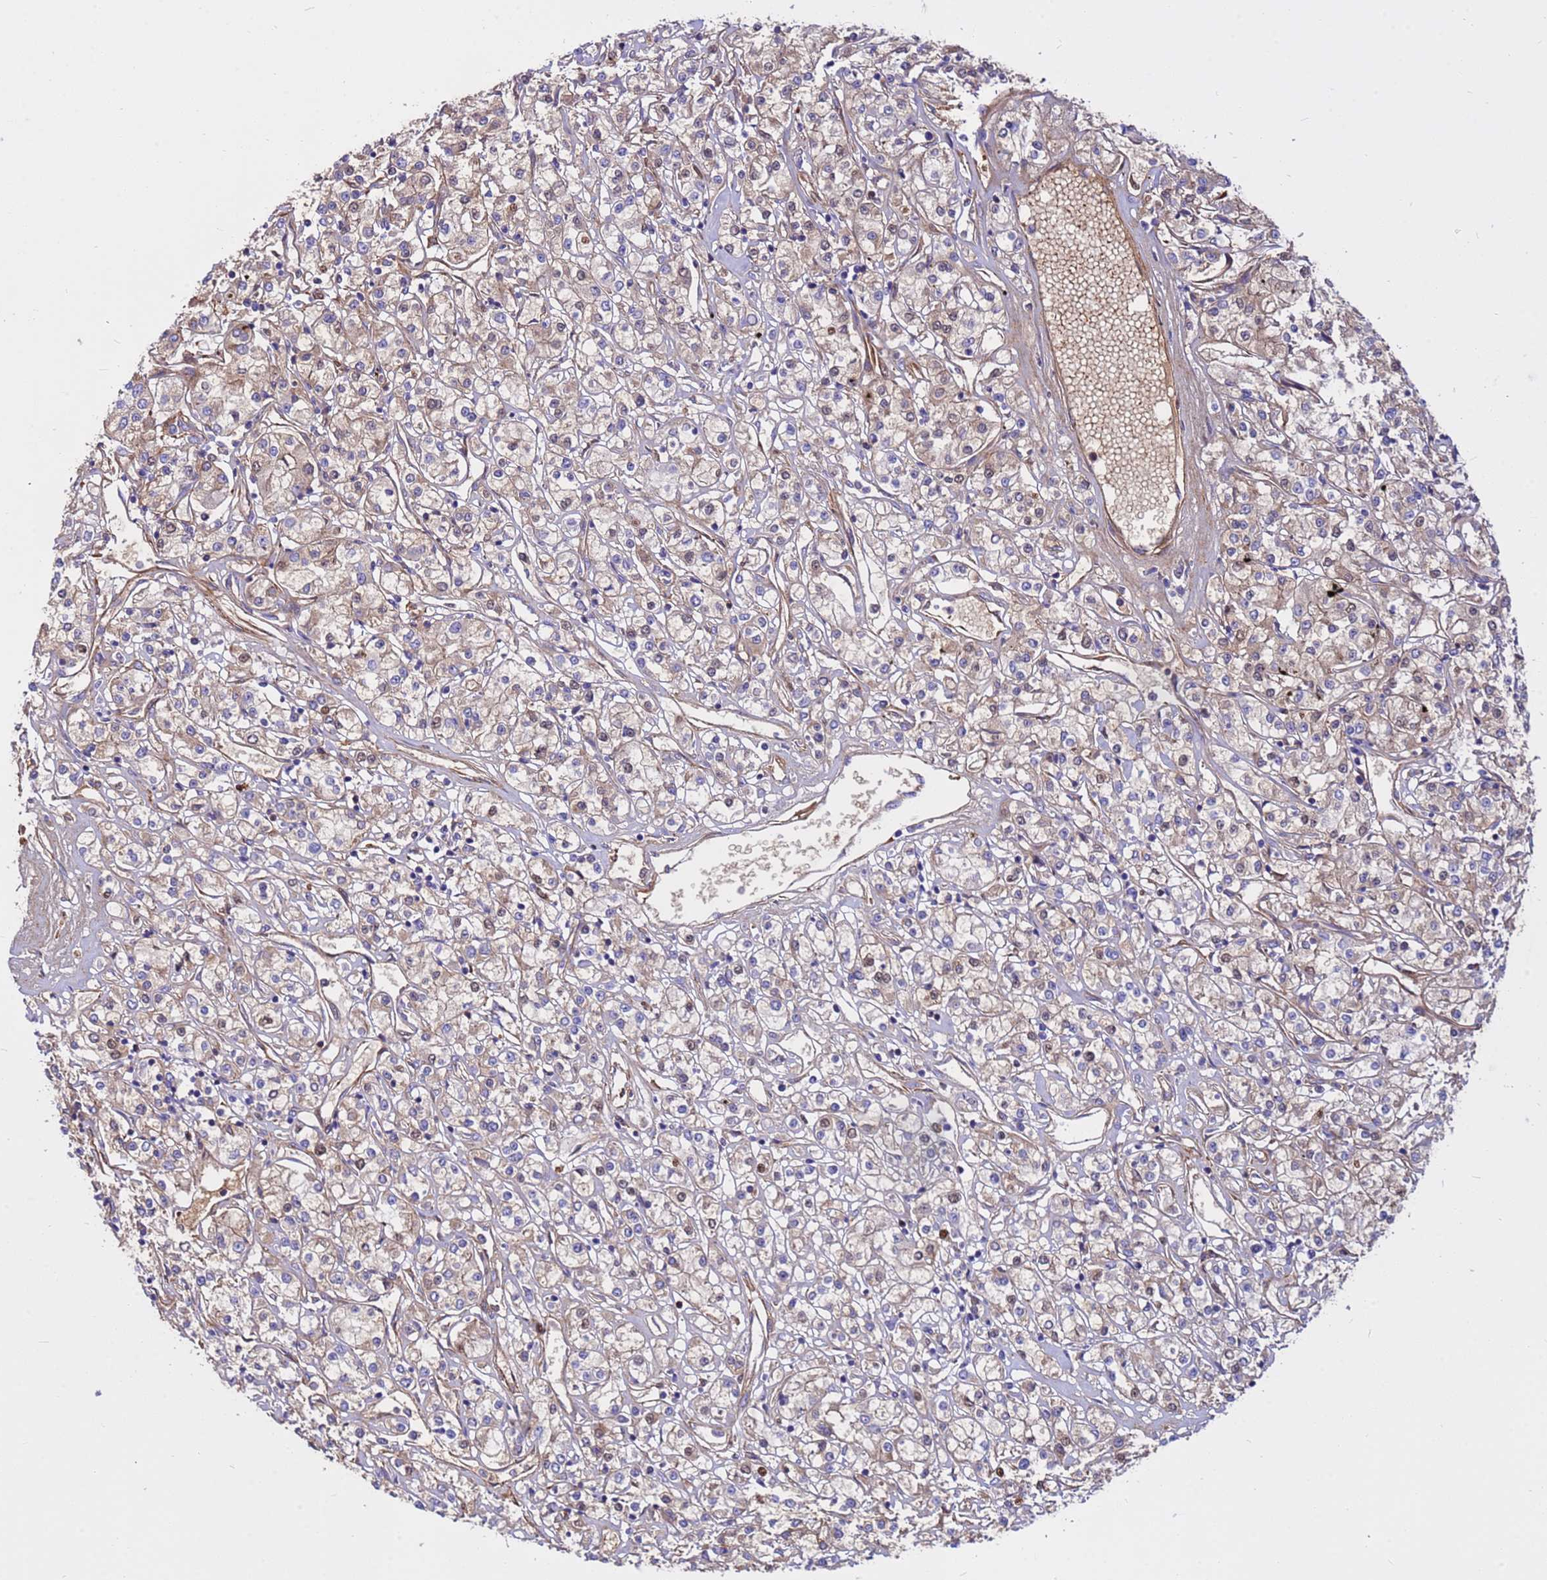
{"staining": {"intensity": "weak", "quantity": "25%-75%", "location": "cytoplasmic/membranous,nuclear"}, "tissue": "renal cancer", "cell_type": "Tumor cells", "image_type": "cancer", "snomed": [{"axis": "morphology", "description": "Adenocarcinoma, NOS"}, {"axis": "topography", "description": "Kidney"}], "caption": "Protein staining displays weak cytoplasmic/membranous and nuclear expression in approximately 25%-75% of tumor cells in renal cancer (adenocarcinoma). The staining is performed using DAB (3,3'-diaminobenzidine) brown chromogen to label protein expression. The nuclei are counter-stained blue using hematoxylin.", "gene": "CRHBP", "patient": {"sex": "female", "age": 59}}